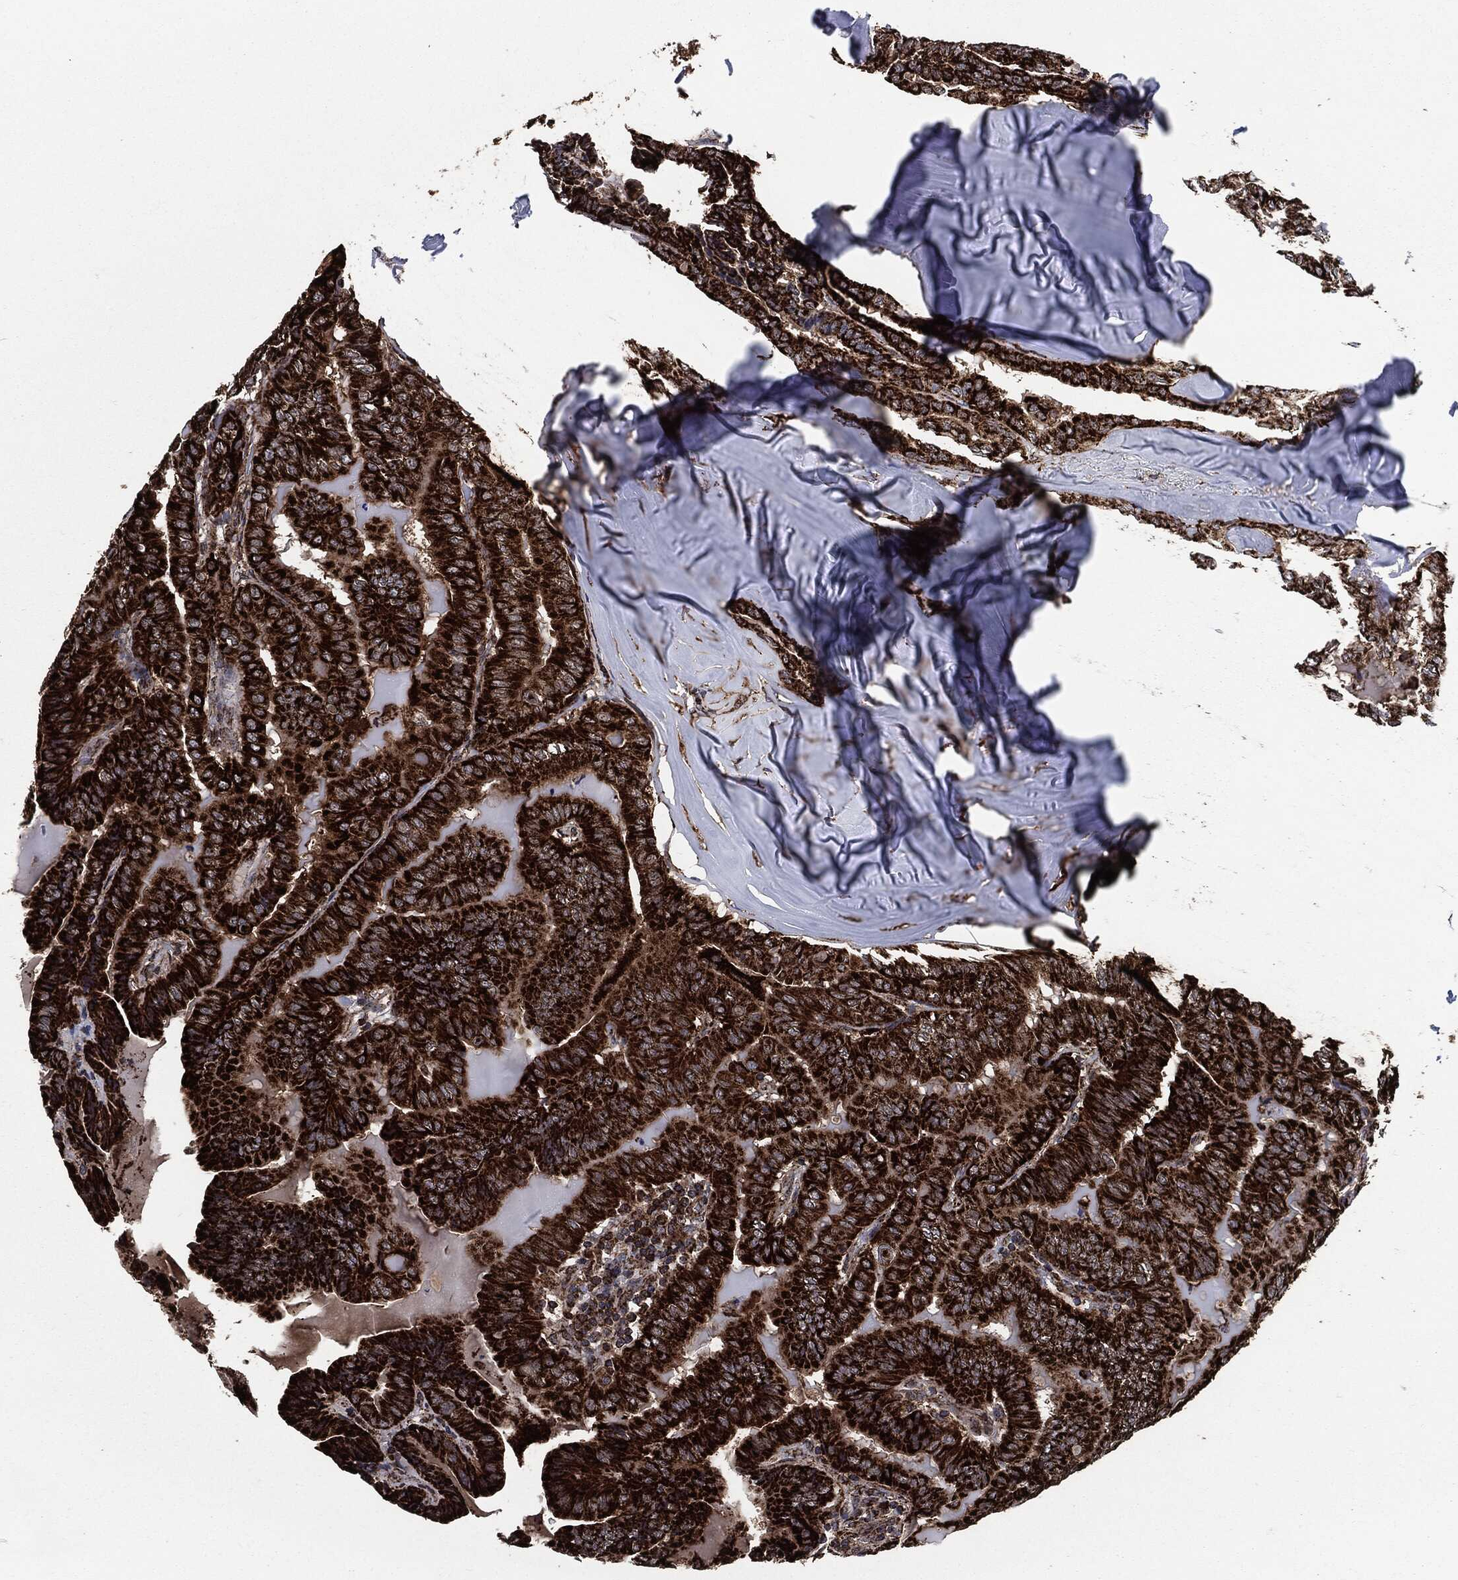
{"staining": {"intensity": "strong", "quantity": ">75%", "location": "cytoplasmic/membranous"}, "tissue": "thyroid cancer", "cell_type": "Tumor cells", "image_type": "cancer", "snomed": [{"axis": "morphology", "description": "Papillary adenocarcinoma, NOS"}, {"axis": "topography", "description": "Thyroid gland"}], "caption": "There is high levels of strong cytoplasmic/membranous positivity in tumor cells of thyroid cancer (papillary adenocarcinoma), as demonstrated by immunohistochemical staining (brown color).", "gene": "FH", "patient": {"sex": "female", "age": 68}}